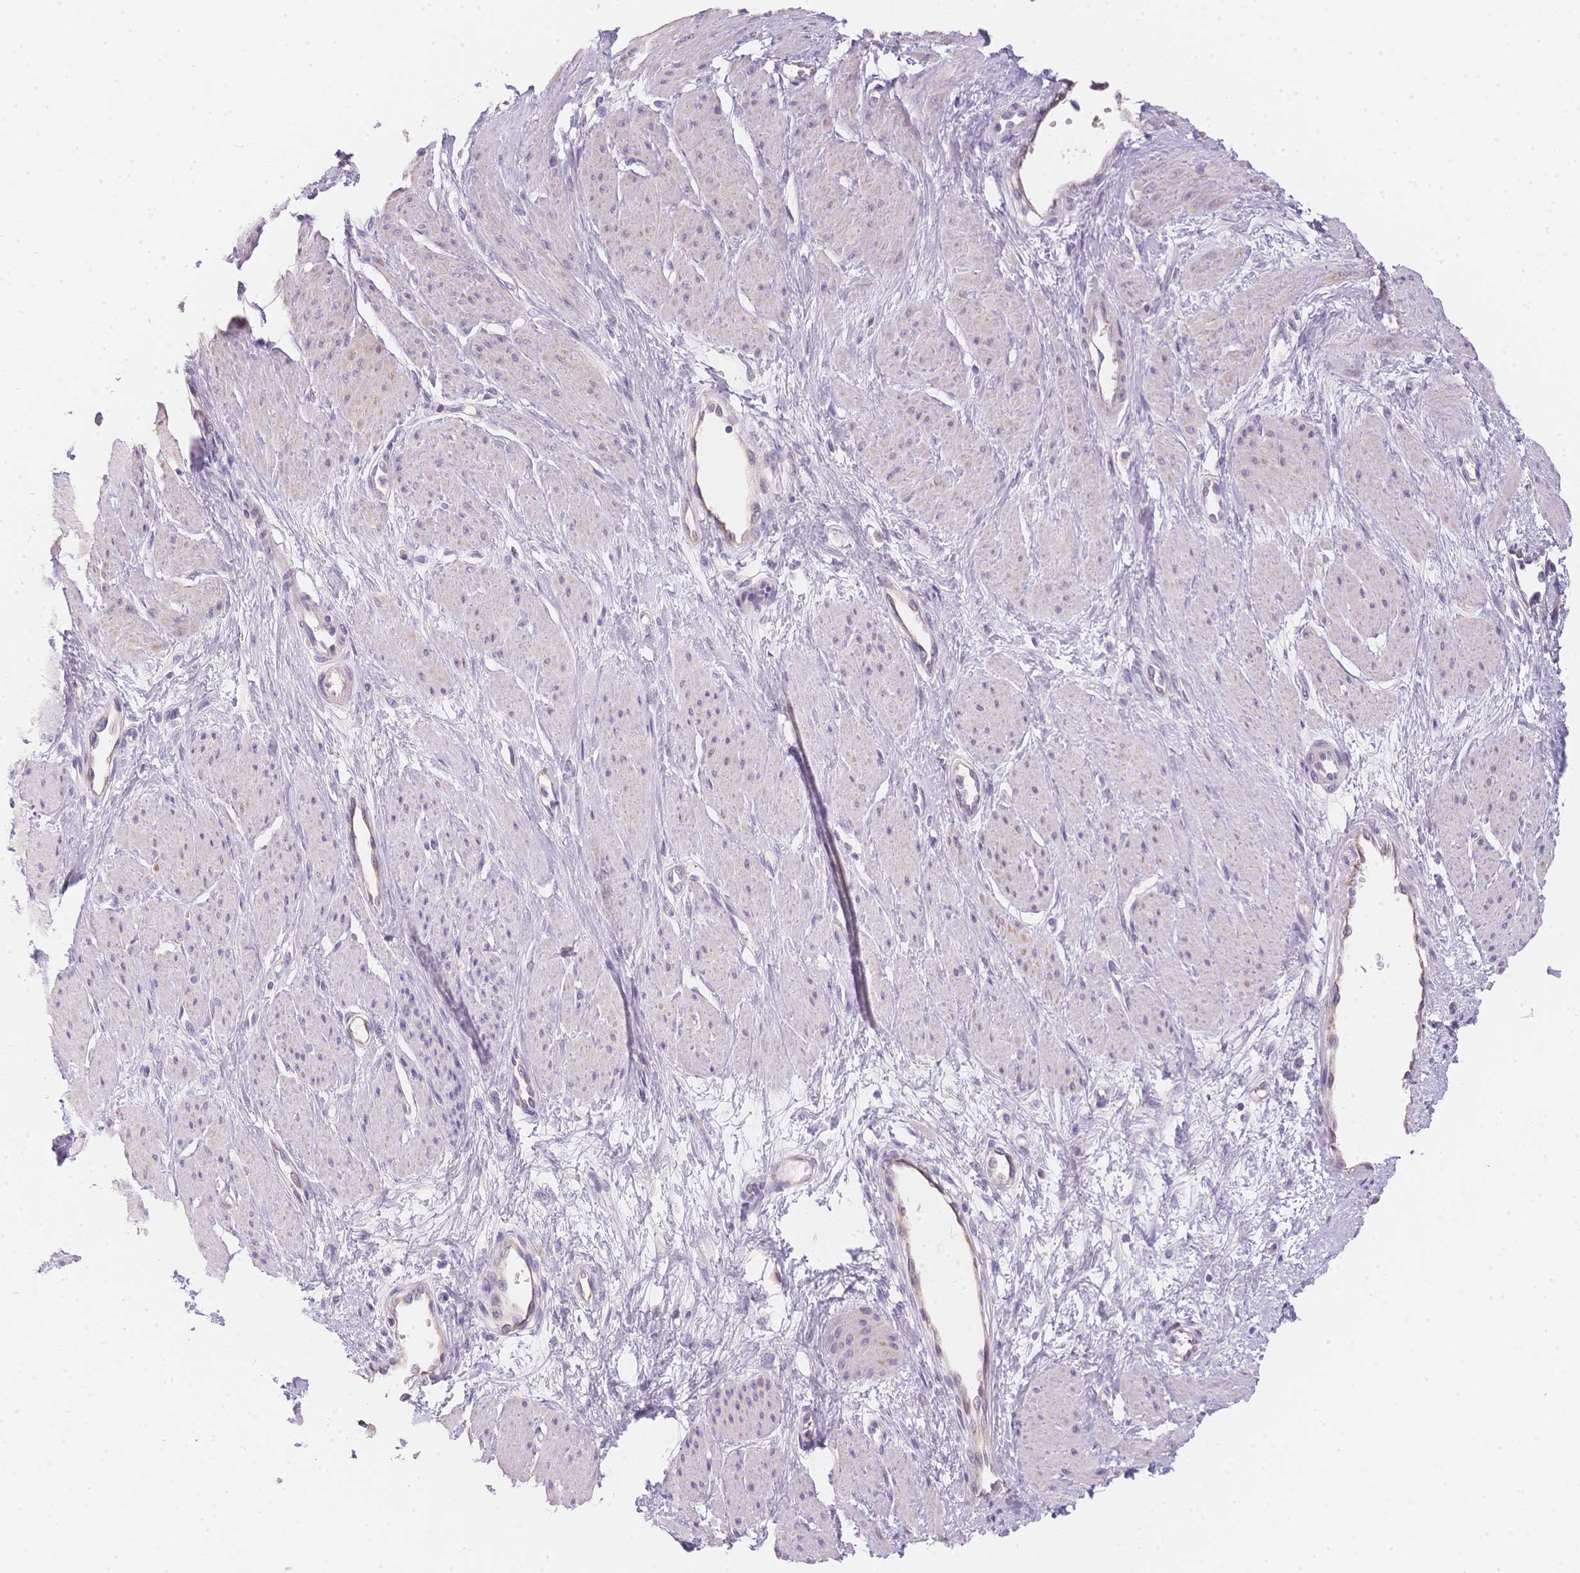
{"staining": {"intensity": "weak", "quantity": "<25%", "location": "cytoplasmic/membranous,nuclear"}, "tissue": "smooth muscle", "cell_type": "Smooth muscle cells", "image_type": "normal", "snomed": [{"axis": "morphology", "description": "Normal tissue, NOS"}, {"axis": "topography", "description": "Smooth muscle"}, {"axis": "topography", "description": "Uterus"}], "caption": "Human smooth muscle stained for a protein using IHC shows no staining in smooth muscle cells.", "gene": "SMYD1", "patient": {"sex": "female", "age": 39}}